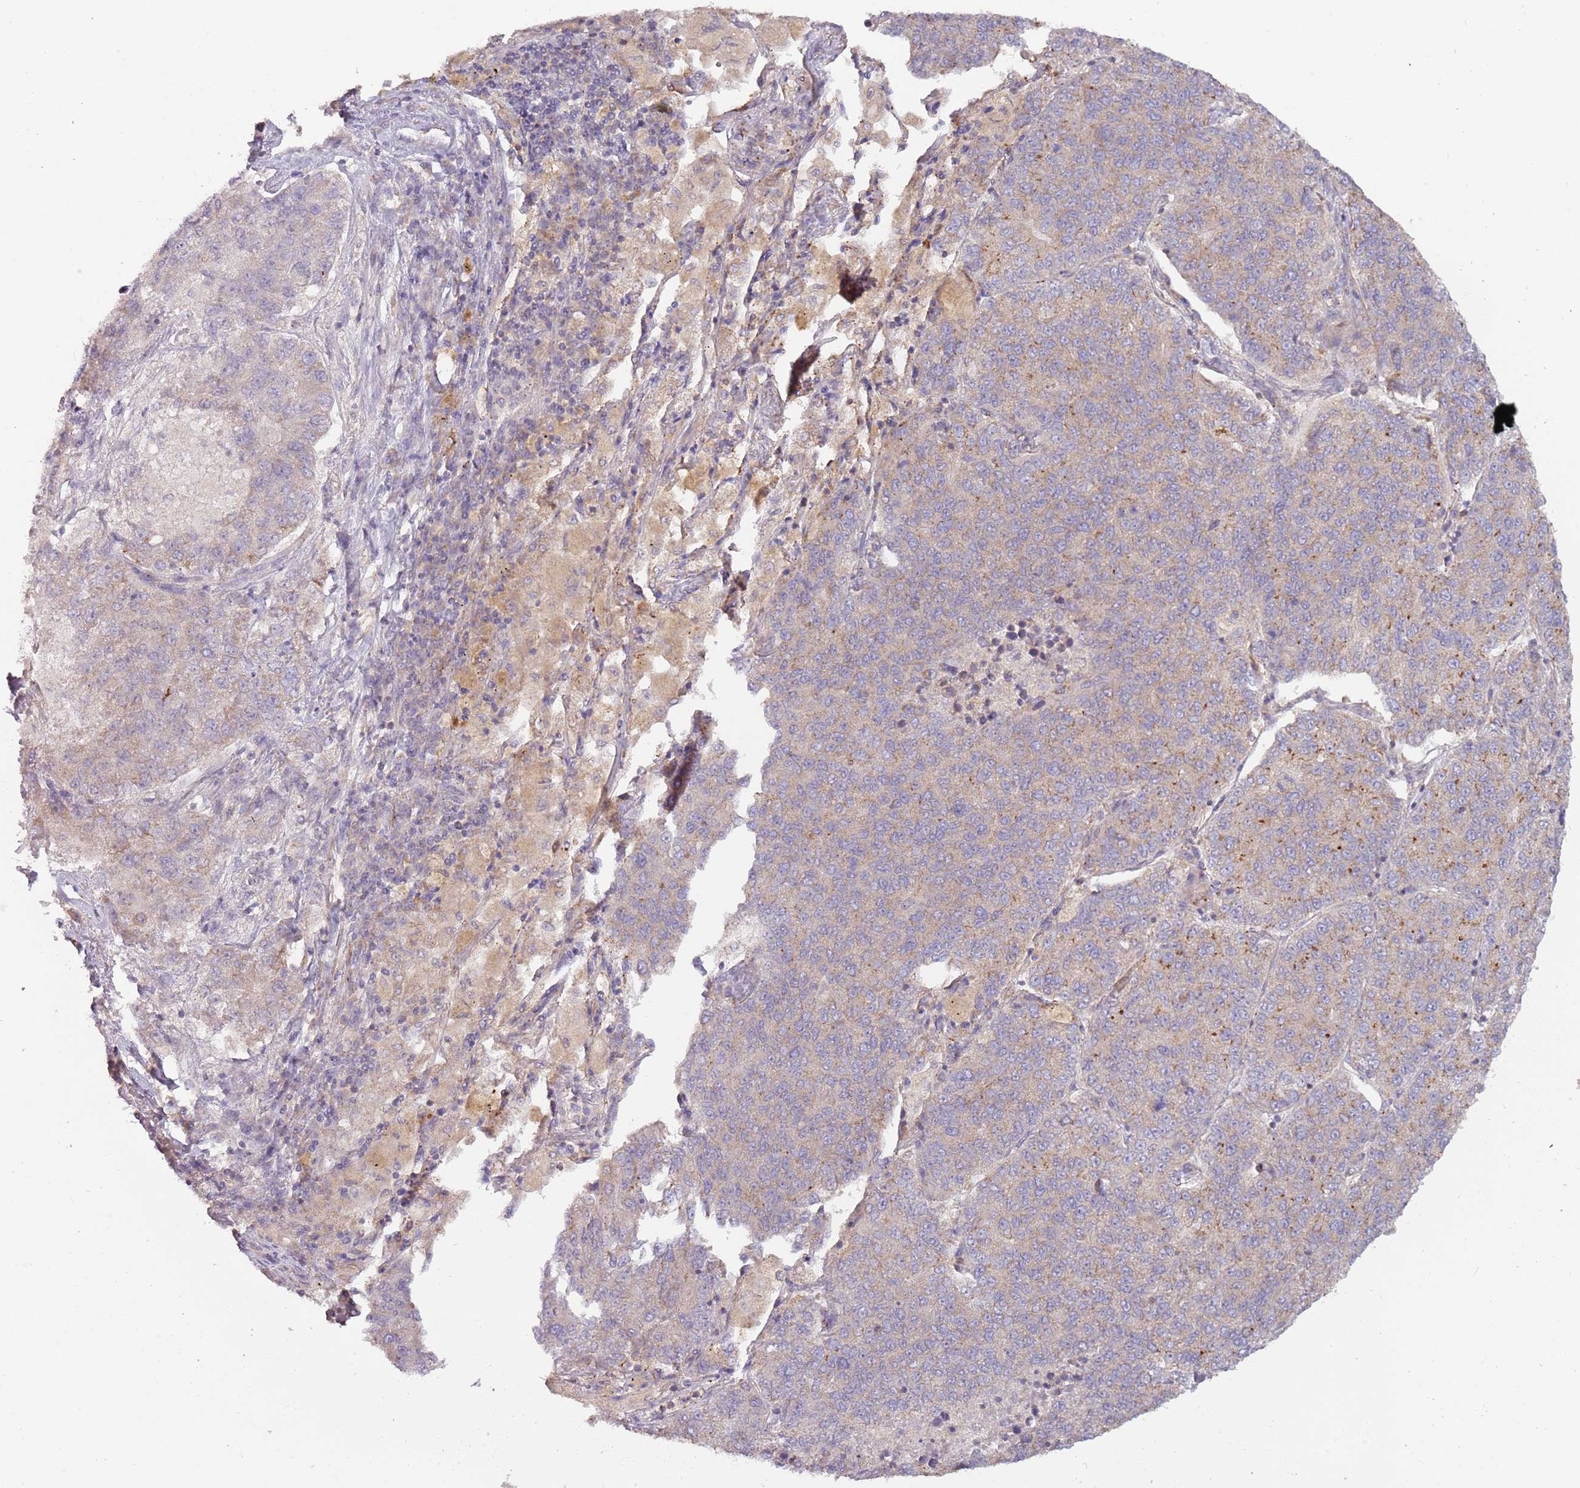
{"staining": {"intensity": "weak", "quantity": "25%-75%", "location": "cytoplasmic/membranous"}, "tissue": "lung cancer", "cell_type": "Tumor cells", "image_type": "cancer", "snomed": [{"axis": "morphology", "description": "Adenocarcinoma, NOS"}, {"axis": "topography", "description": "Lung"}], "caption": "Weak cytoplasmic/membranous protein expression is present in about 25%-75% of tumor cells in lung cancer (adenocarcinoma).", "gene": "DTD2", "patient": {"sex": "male", "age": 49}}